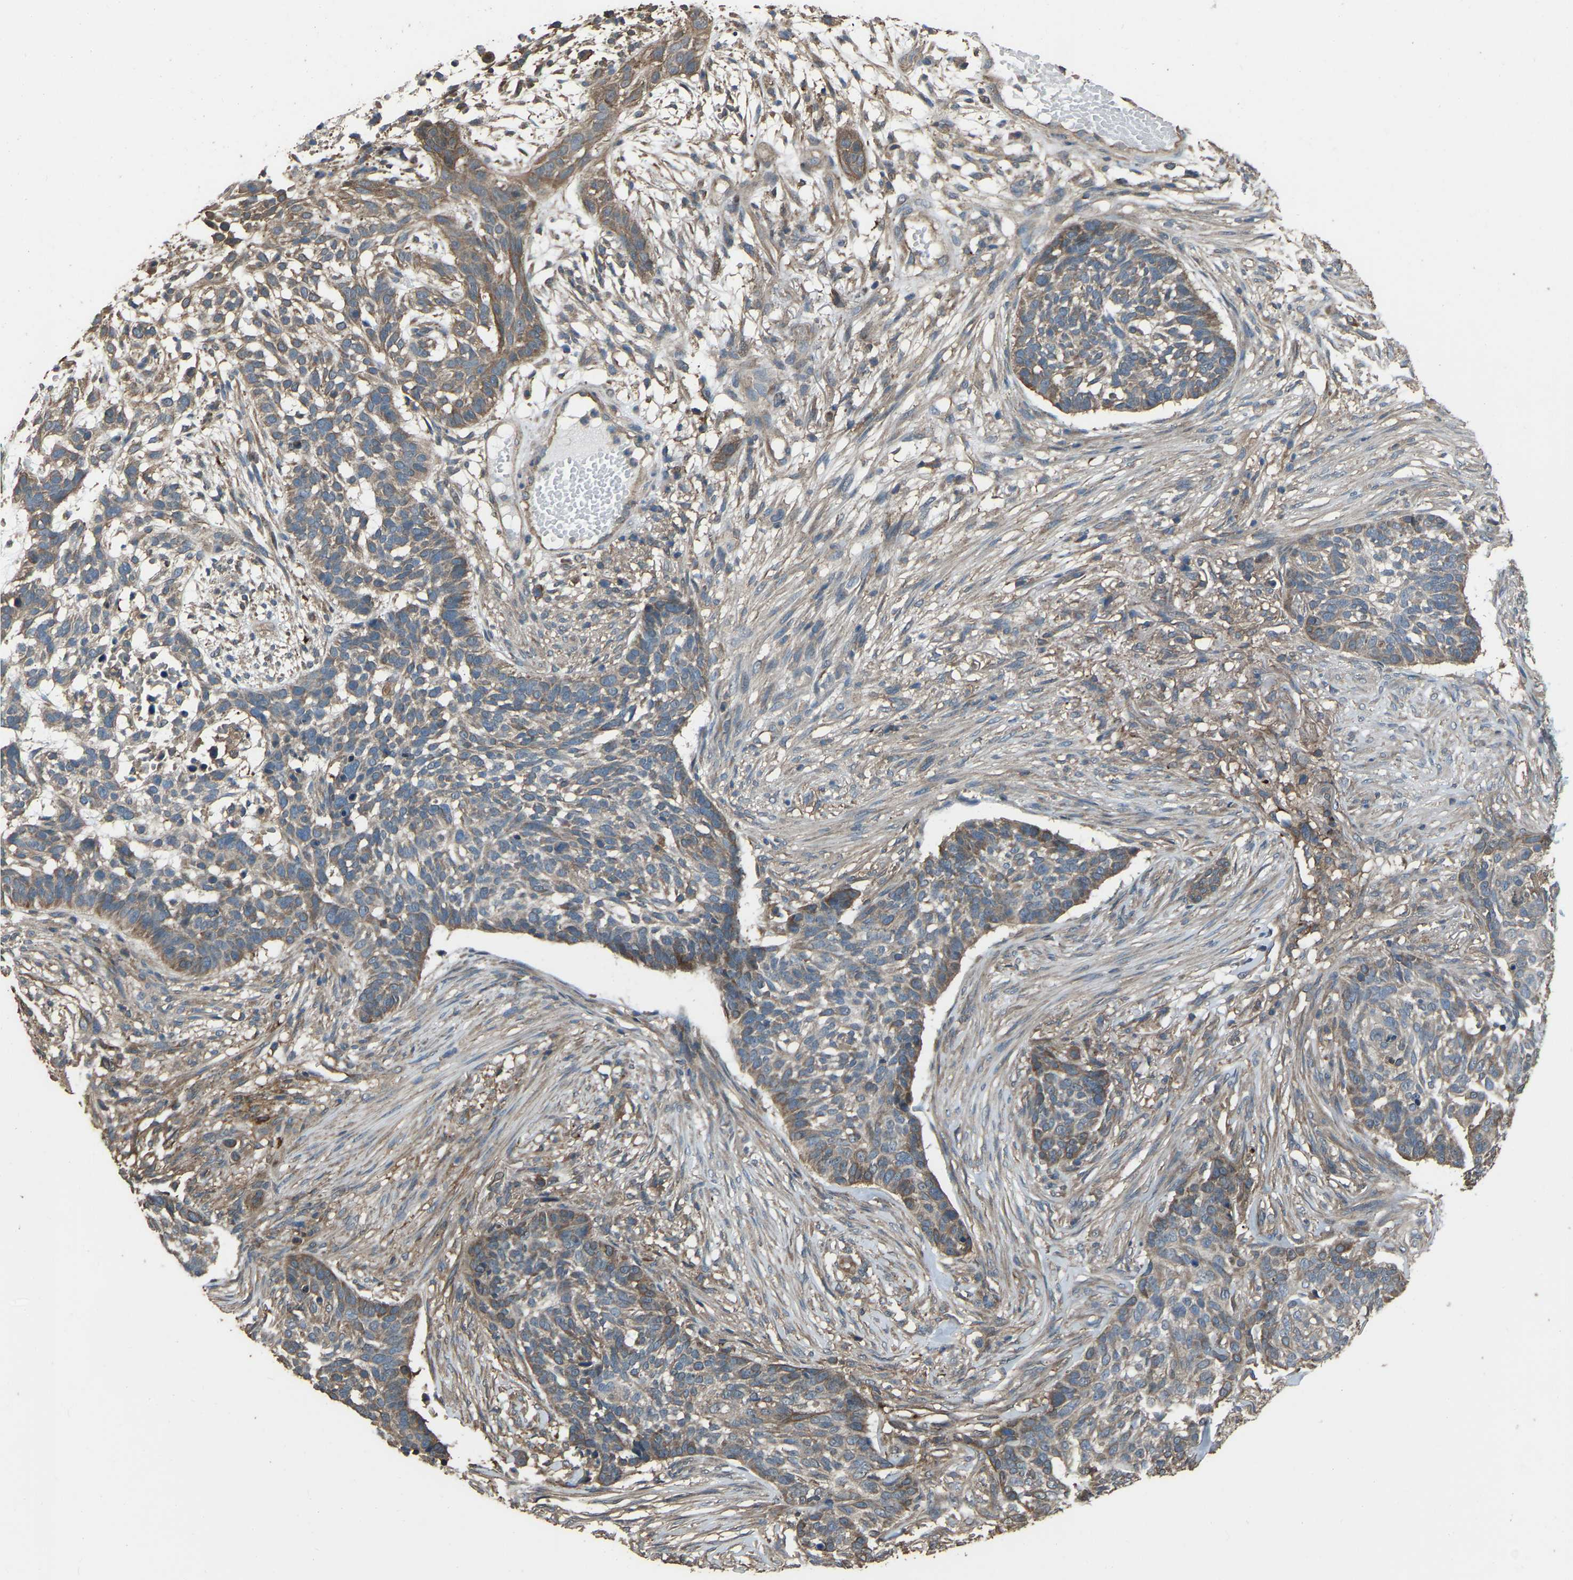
{"staining": {"intensity": "weak", "quantity": ">75%", "location": "cytoplasmic/membranous"}, "tissue": "skin cancer", "cell_type": "Tumor cells", "image_type": "cancer", "snomed": [{"axis": "morphology", "description": "Basal cell carcinoma"}, {"axis": "topography", "description": "Skin"}], "caption": "IHC micrograph of human basal cell carcinoma (skin) stained for a protein (brown), which reveals low levels of weak cytoplasmic/membranous expression in about >75% of tumor cells.", "gene": "SLC4A2", "patient": {"sex": "male", "age": 85}}